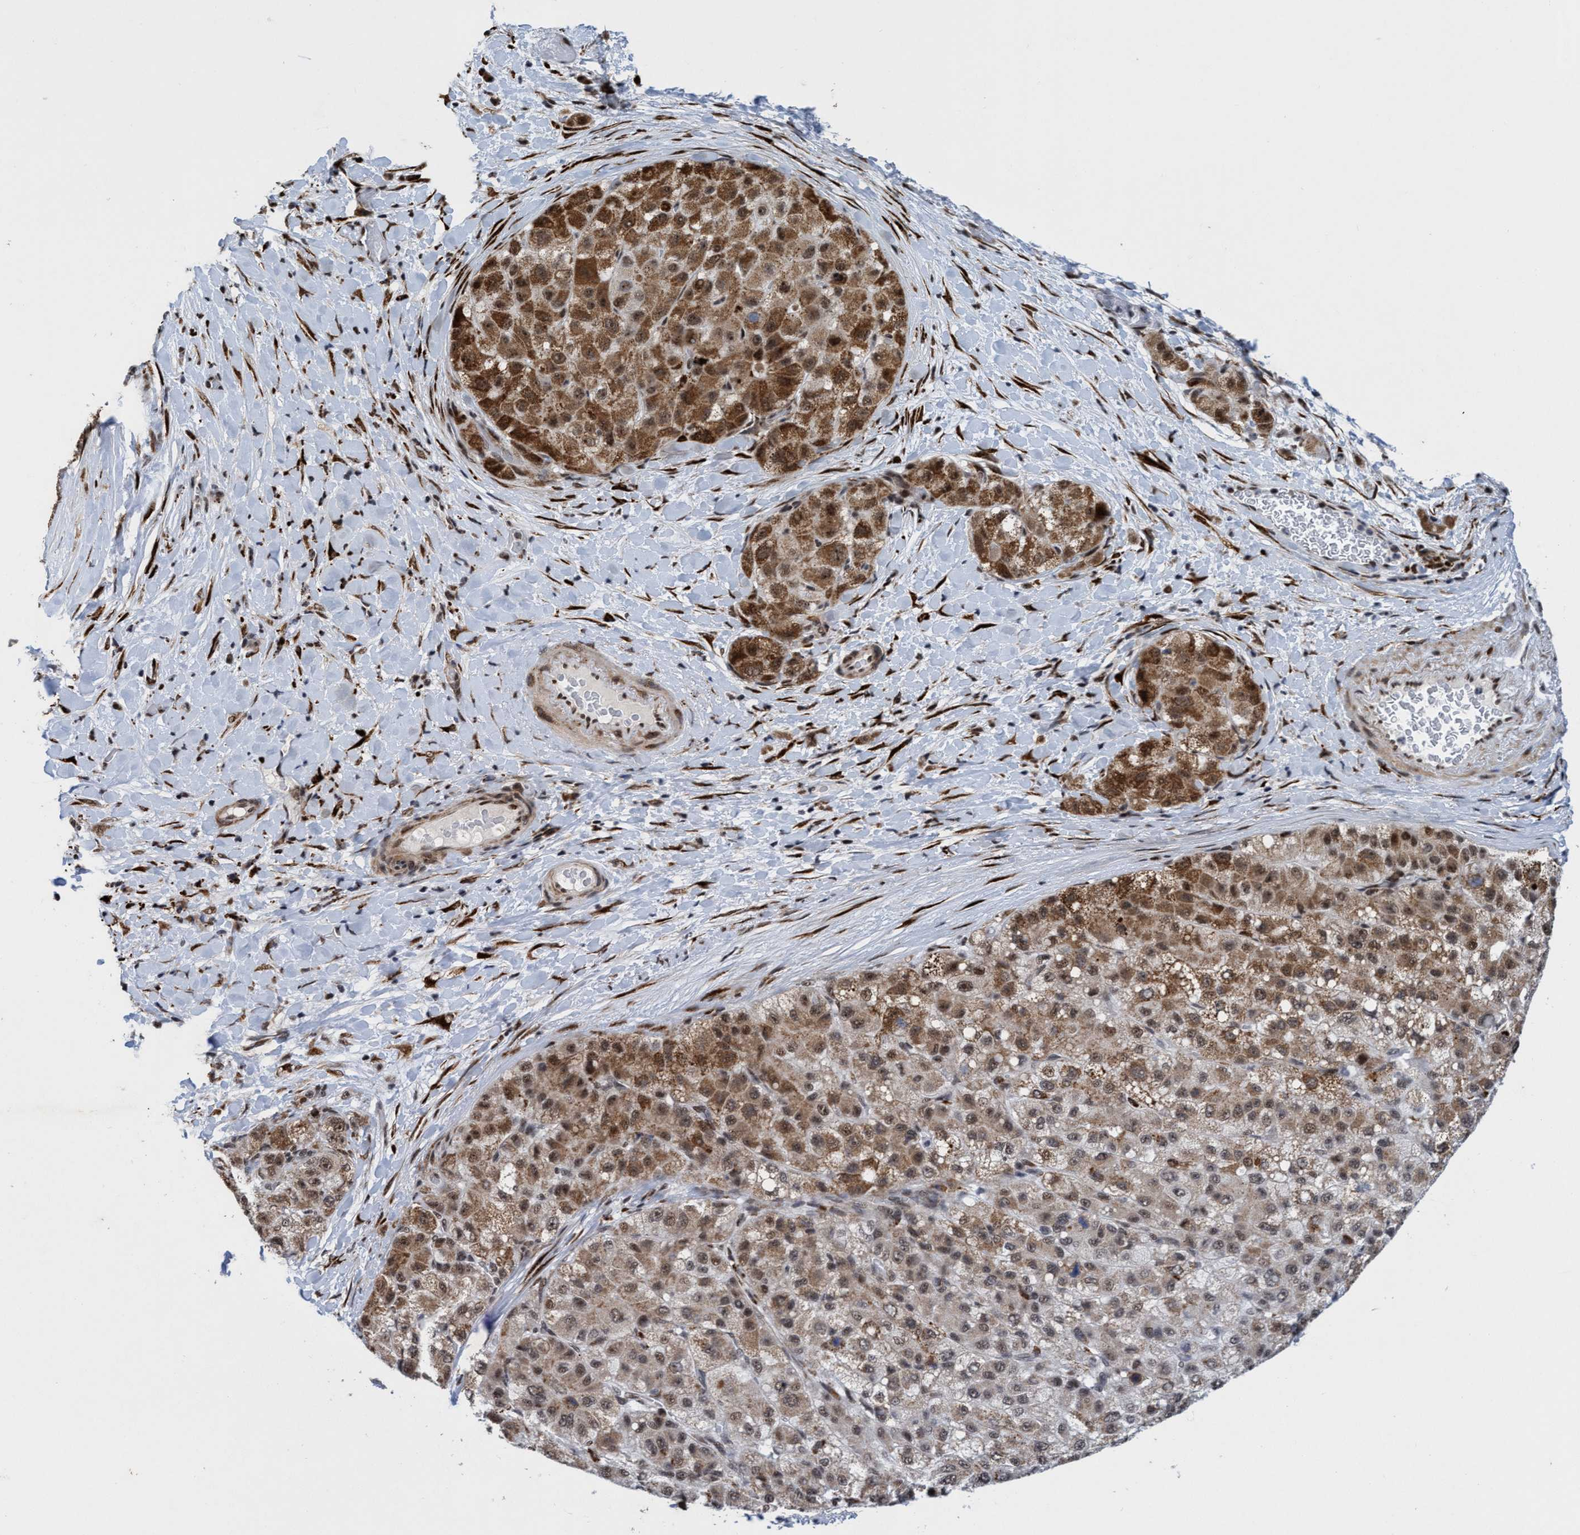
{"staining": {"intensity": "moderate", "quantity": ">75%", "location": "cytoplasmic/membranous,nuclear"}, "tissue": "liver cancer", "cell_type": "Tumor cells", "image_type": "cancer", "snomed": [{"axis": "morphology", "description": "Carcinoma, Hepatocellular, NOS"}, {"axis": "topography", "description": "Liver"}], "caption": "High-magnification brightfield microscopy of liver cancer stained with DAB (3,3'-diaminobenzidine) (brown) and counterstained with hematoxylin (blue). tumor cells exhibit moderate cytoplasmic/membranous and nuclear positivity is seen in about>75% of cells.", "gene": "GLT6D1", "patient": {"sex": "male", "age": 80}}